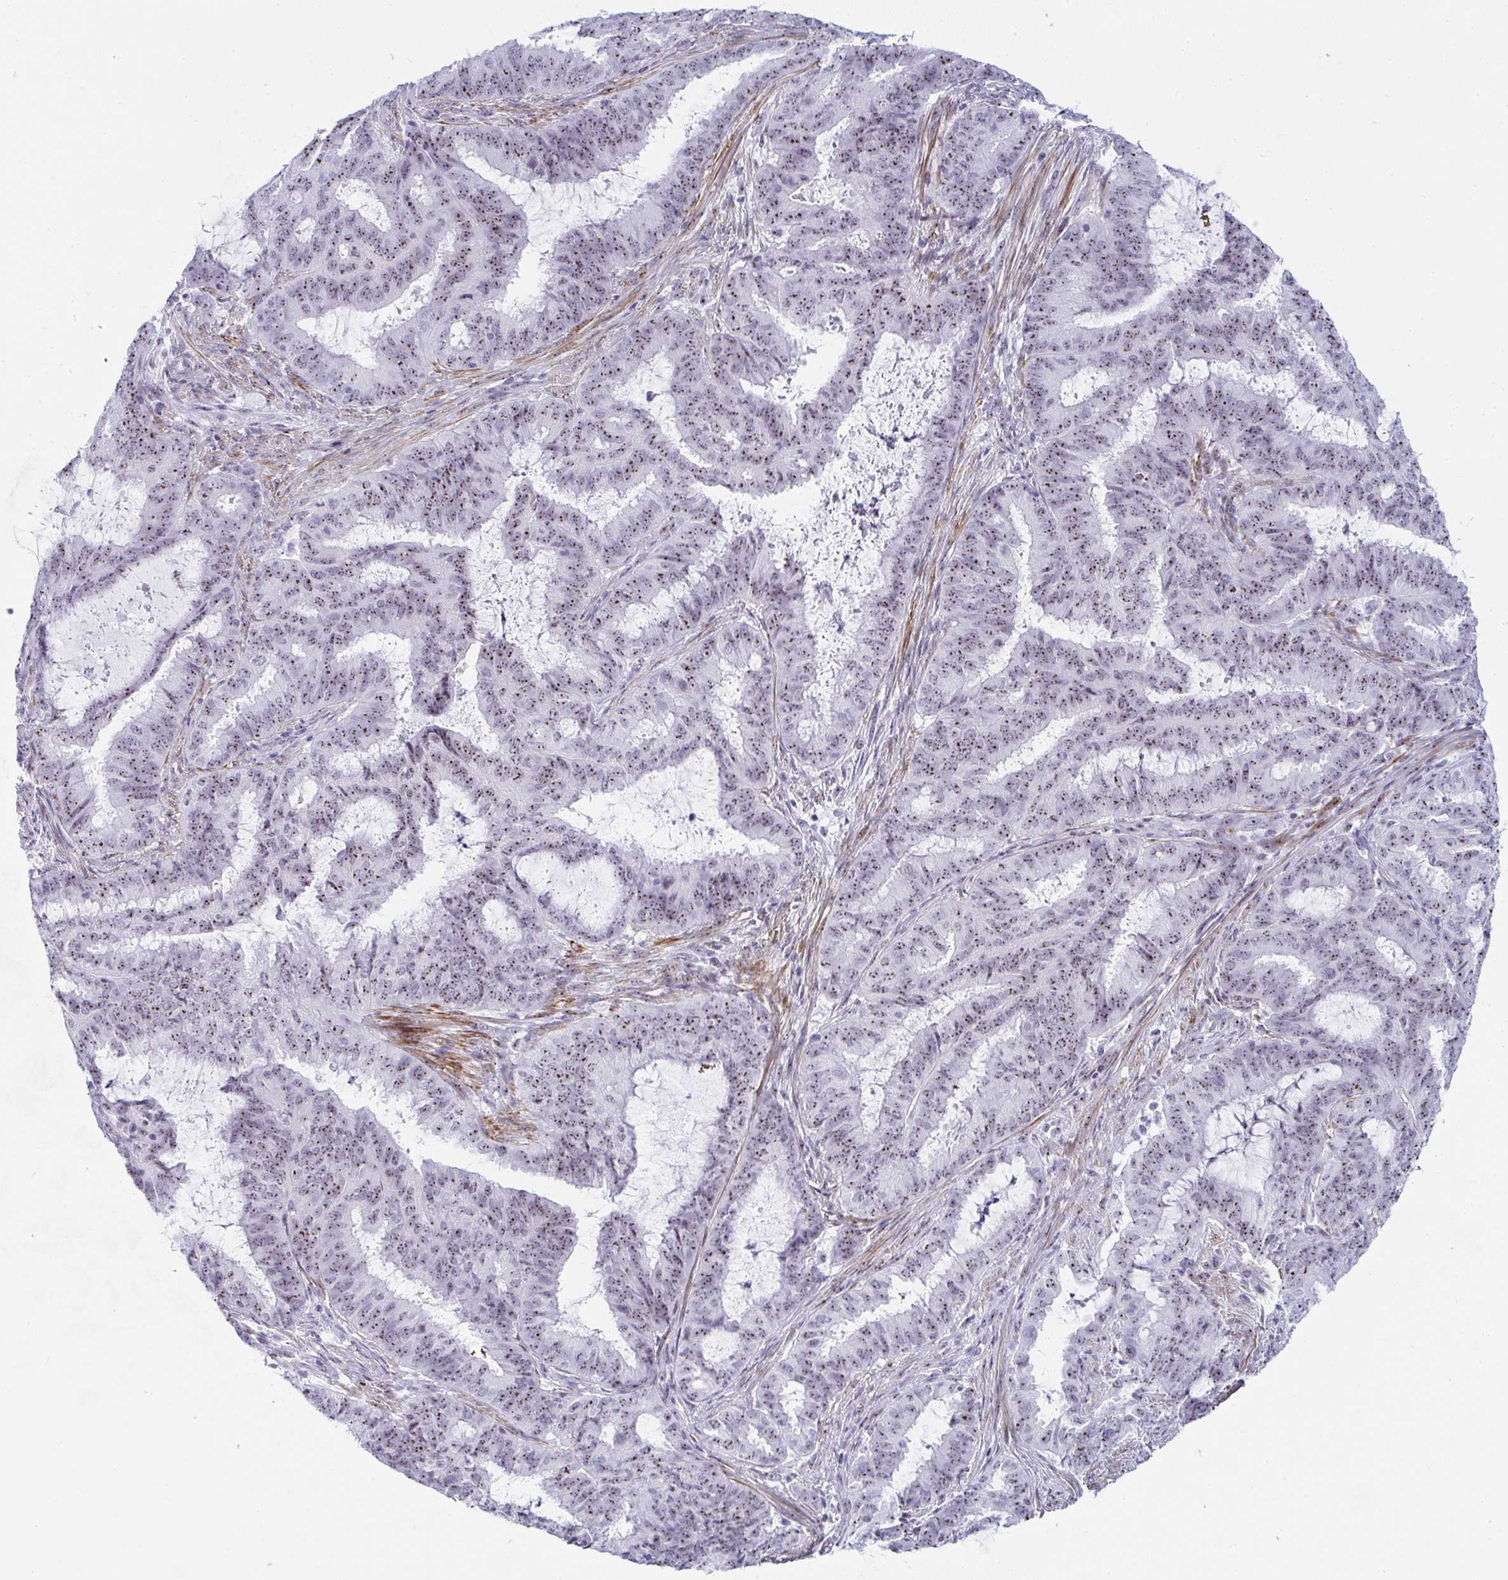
{"staining": {"intensity": "moderate", "quantity": ">75%", "location": "nuclear"}, "tissue": "endometrial cancer", "cell_type": "Tumor cells", "image_type": "cancer", "snomed": [{"axis": "morphology", "description": "Adenocarcinoma, NOS"}, {"axis": "topography", "description": "Endometrium"}], "caption": "Immunohistochemistry (DAB (3,3'-diaminobenzidine)) staining of human endometrial cancer reveals moderate nuclear protein positivity in about >75% of tumor cells.", "gene": "NOP10", "patient": {"sex": "female", "age": 51}}